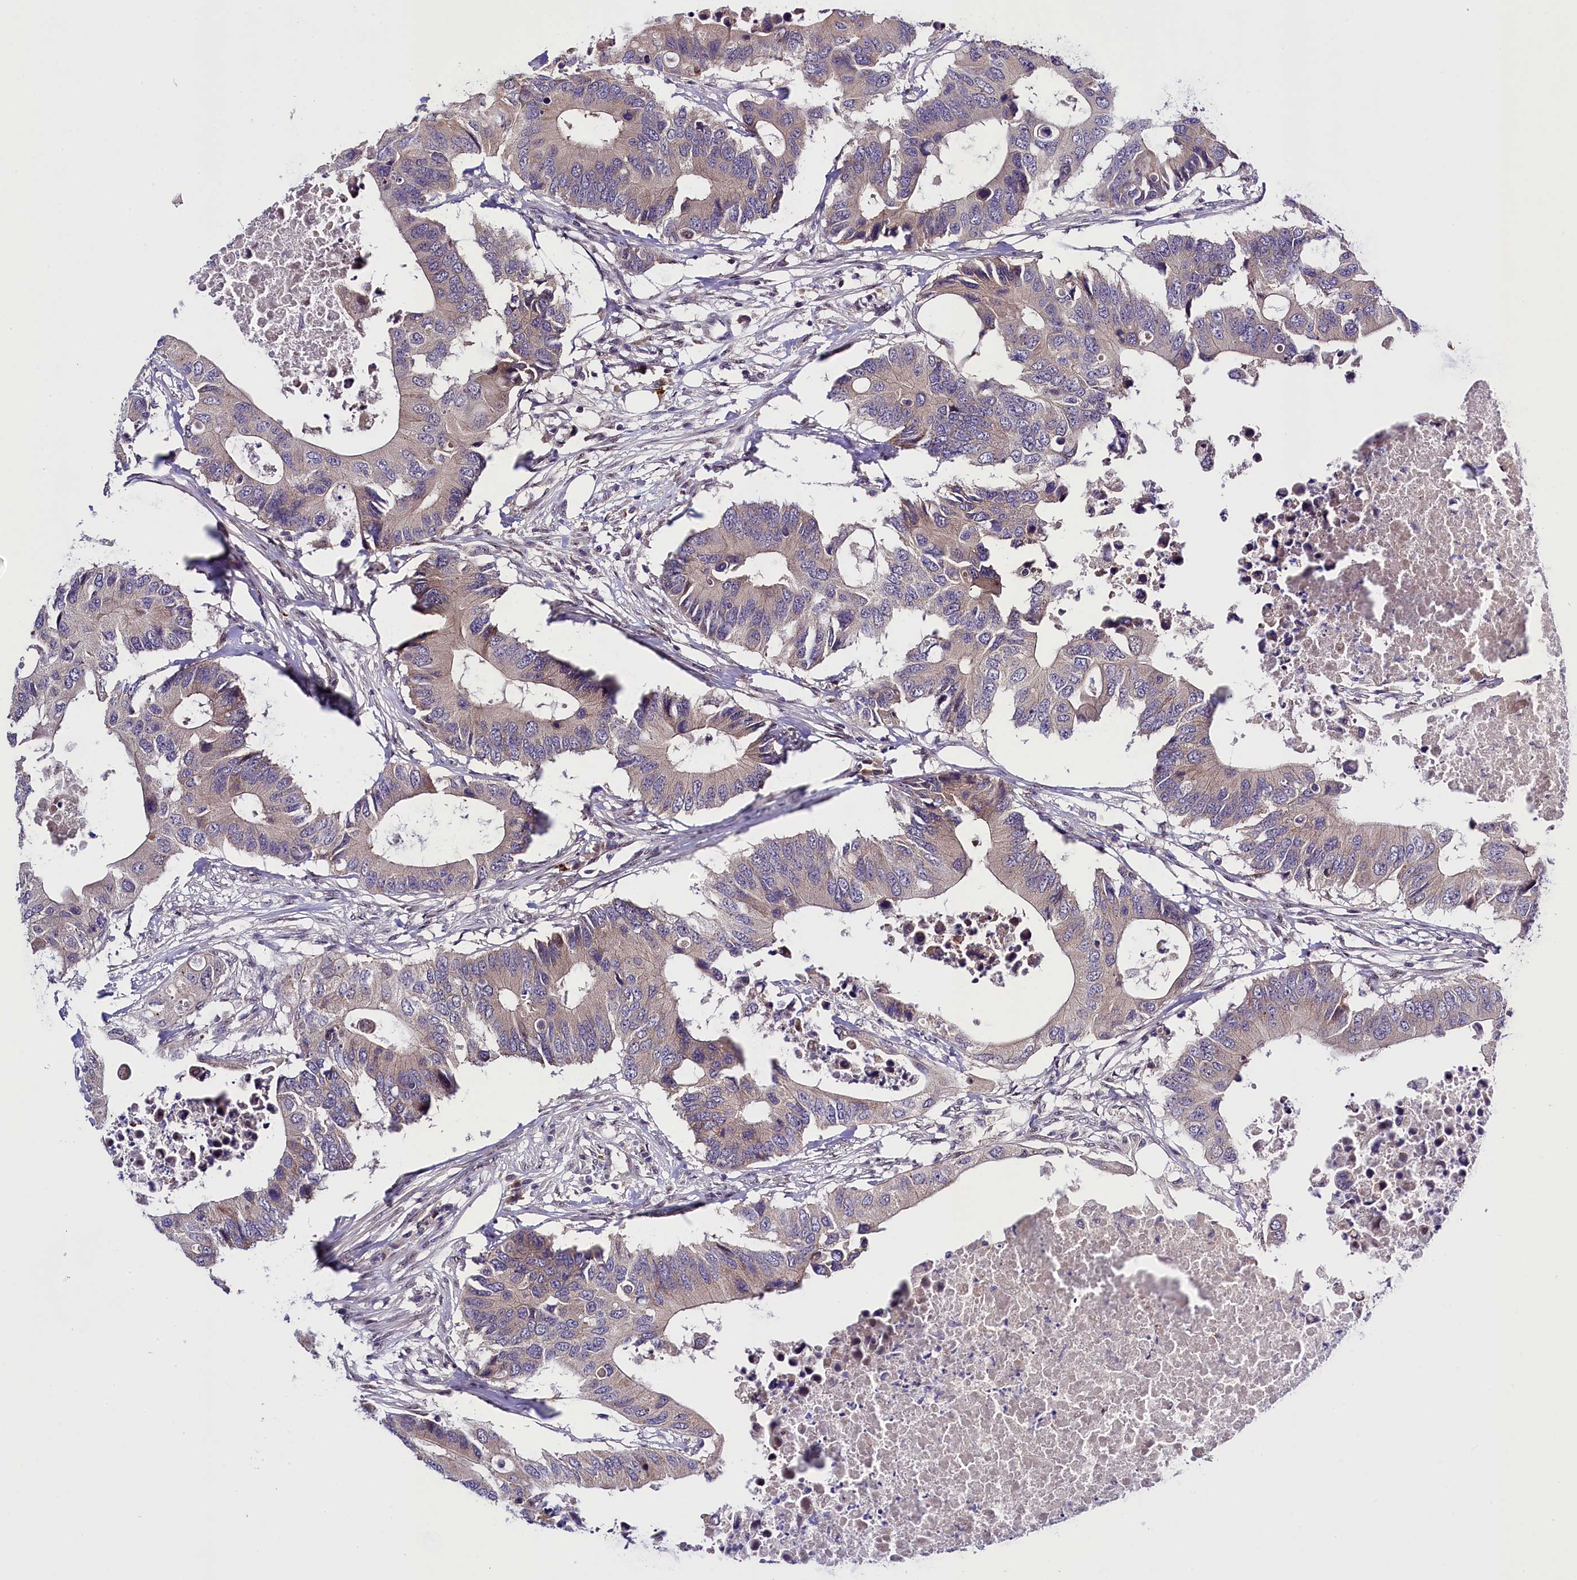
{"staining": {"intensity": "negative", "quantity": "none", "location": "none"}, "tissue": "colorectal cancer", "cell_type": "Tumor cells", "image_type": "cancer", "snomed": [{"axis": "morphology", "description": "Adenocarcinoma, NOS"}, {"axis": "topography", "description": "Colon"}], "caption": "Immunohistochemistry (IHC) image of neoplastic tissue: adenocarcinoma (colorectal) stained with DAB (3,3'-diaminobenzidine) reveals no significant protein positivity in tumor cells. (DAB (3,3'-diaminobenzidine) IHC visualized using brightfield microscopy, high magnification).", "gene": "ENKD1", "patient": {"sex": "male", "age": 71}}